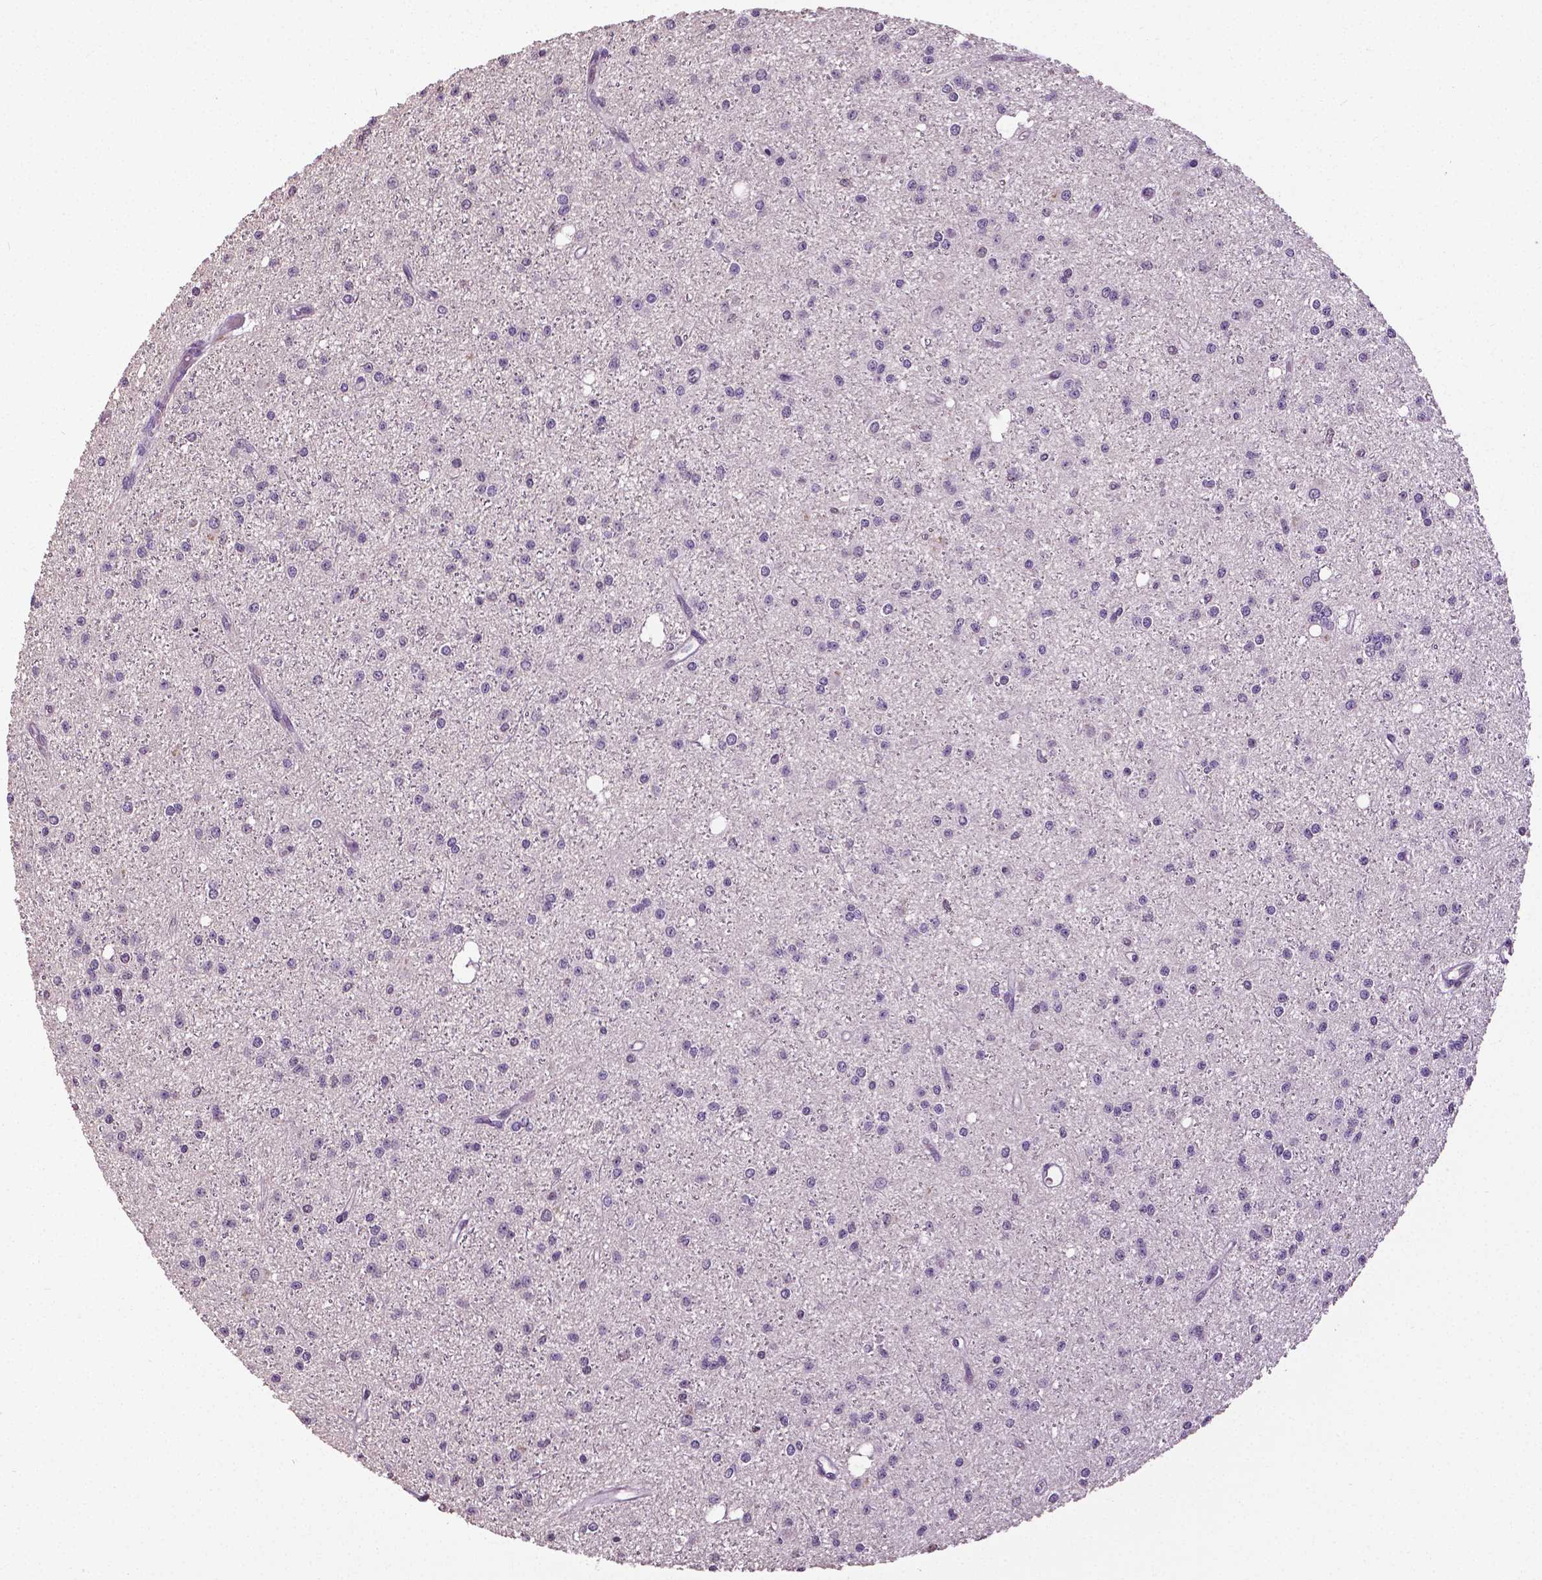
{"staining": {"intensity": "negative", "quantity": "none", "location": "none"}, "tissue": "glioma", "cell_type": "Tumor cells", "image_type": "cancer", "snomed": [{"axis": "morphology", "description": "Glioma, malignant, Low grade"}, {"axis": "topography", "description": "Brain"}], "caption": "This is an immunohistochemistry photomicrograph of malignant glioma (low-grade). There is no staining in tumor cells.", "gene": "DLX5", "patient": {"sex": "male", "age": 27}}